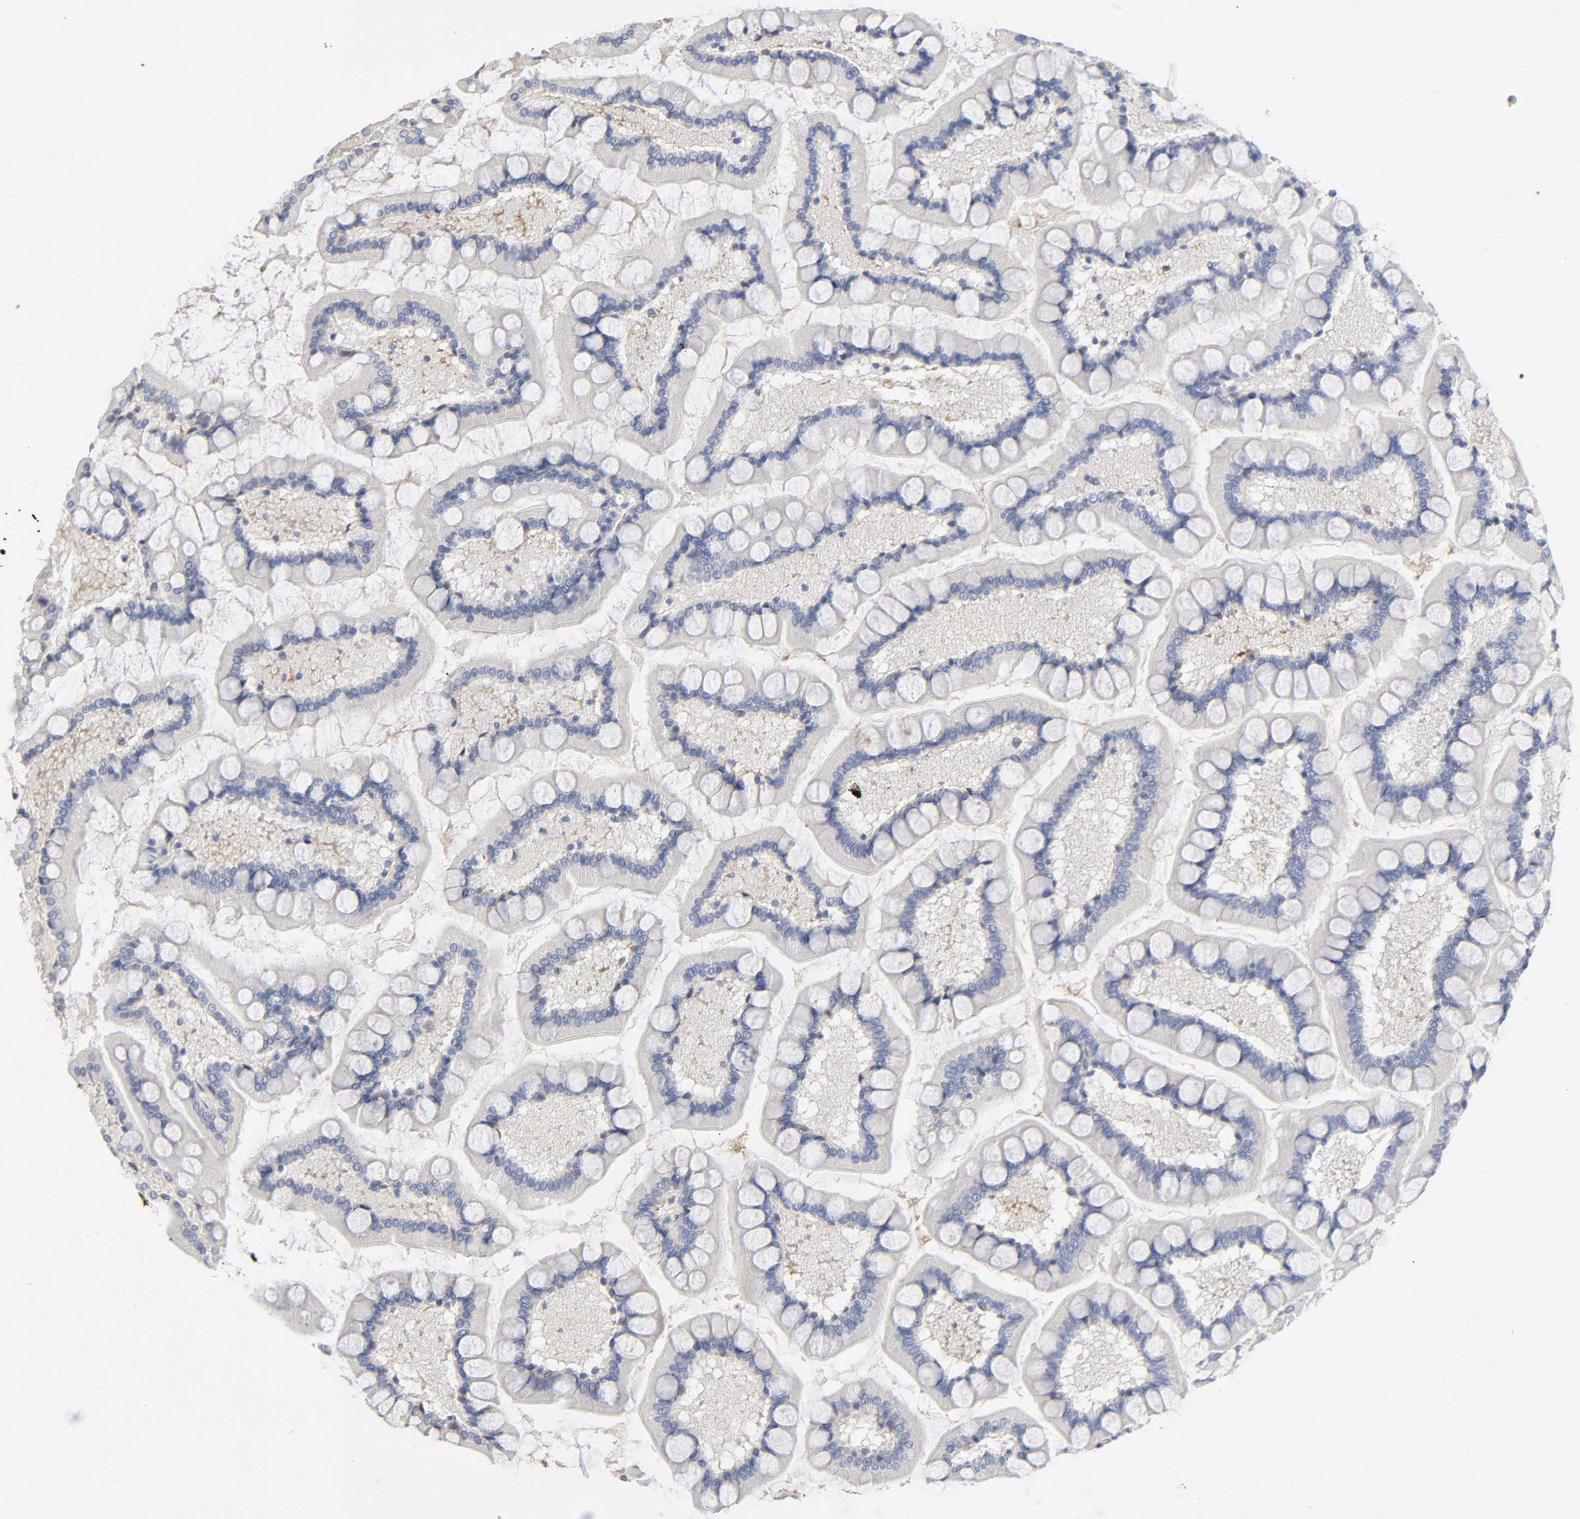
{"staining": {"intensity": "weak", "quantity": "25%-75%", "location": "cytoplasmic/membranous"}, "tissue": "small intestine", "cell_type": "Glandular cells", "image_type": "normal", "snomed": [{"axis": "morphology", "description": "Normal tissue, NOS"}, {"axis": "topography", "description": "Small intestine"}], "caption": "DAB (3,3'-diaminobenzidine) immunohistochemical staining of benign human small intestine shows weak cytoplasmic/membranous protein staining in approximately 25%-75% of glandular cells. The staining was performed using DAB, with brown indicating positive protein expression. Nuclei are stained blue with hematoxylin.", "gene": "NOVA1", "patient": {"sex": "male", "age": 41}}